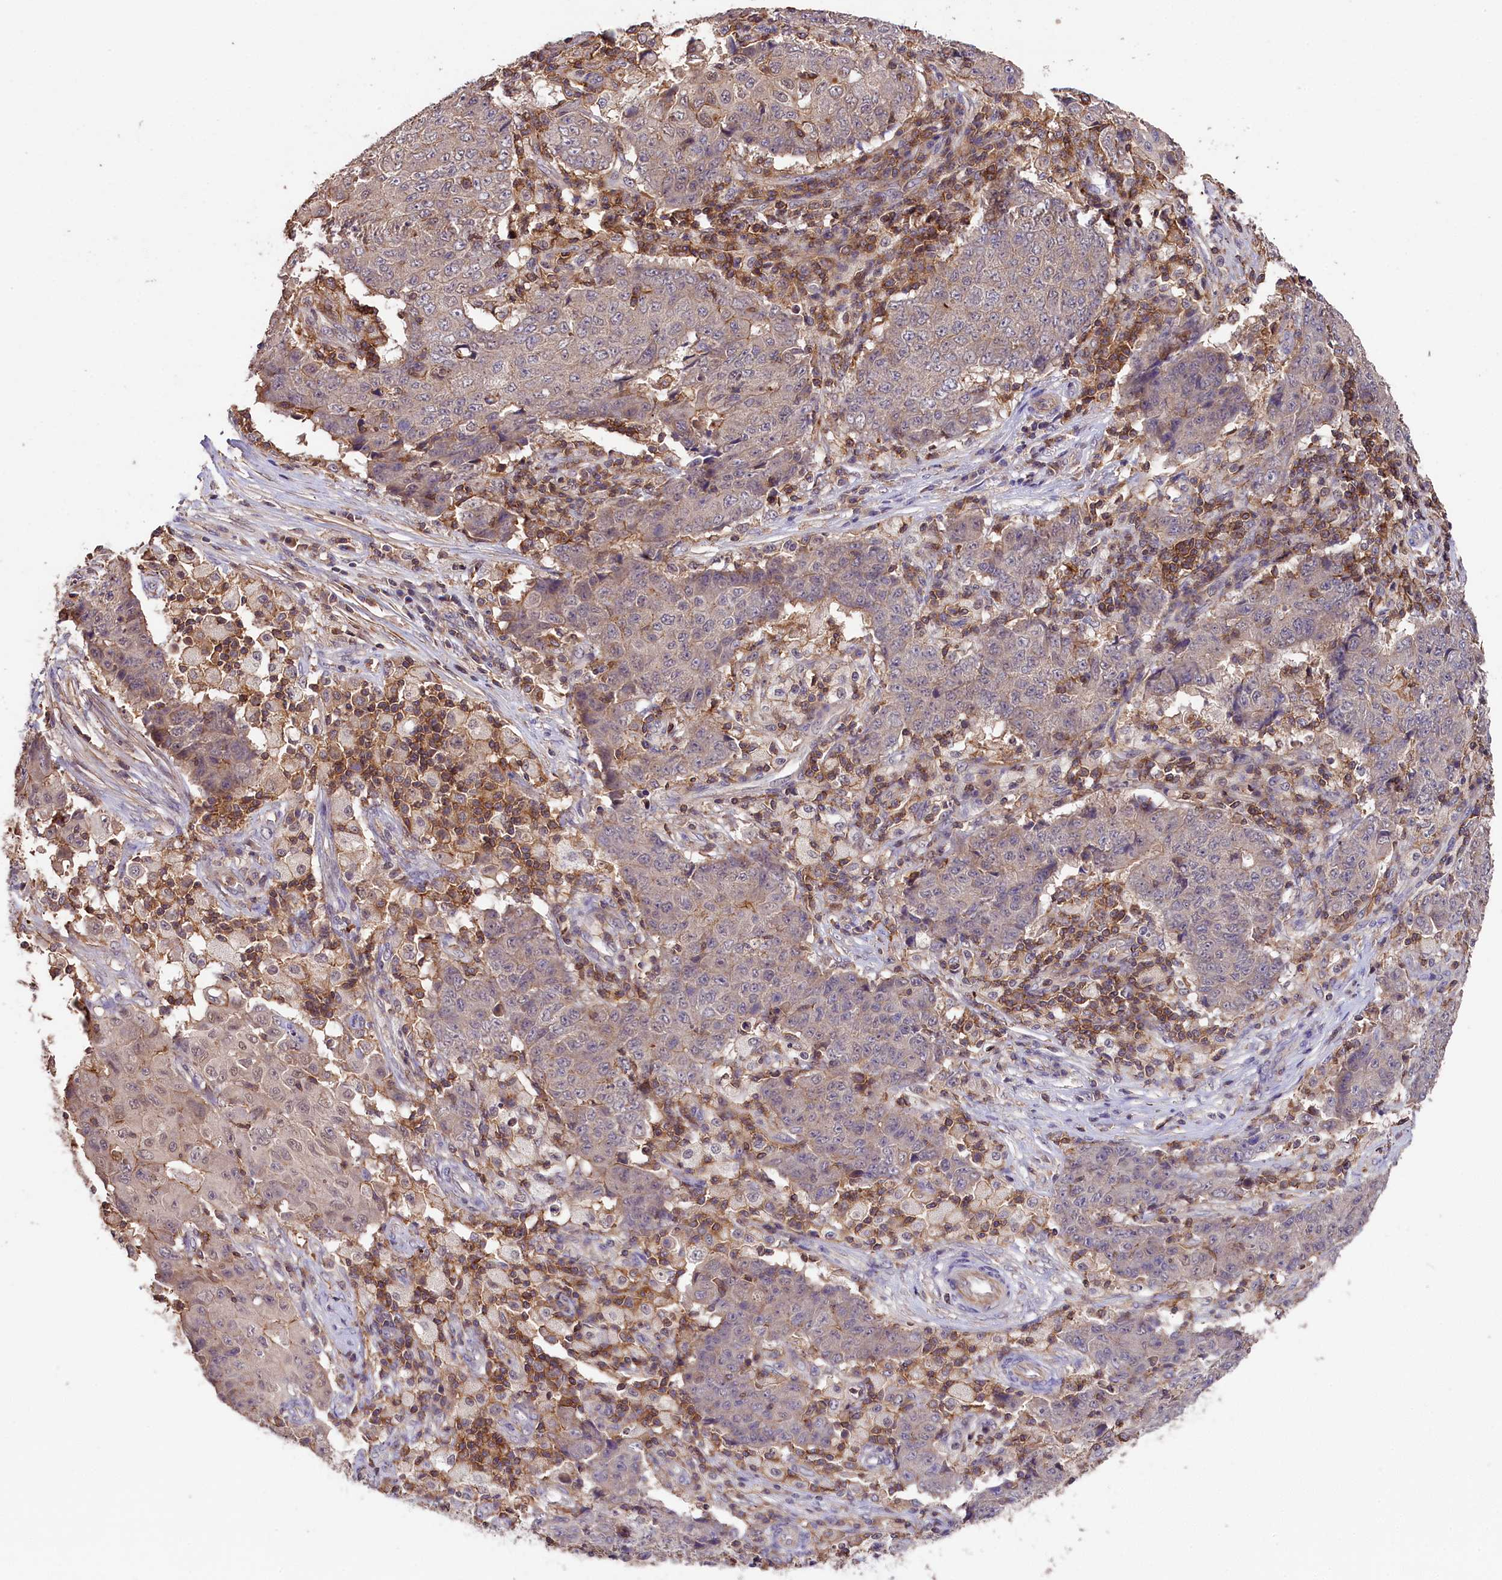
{"staining": {"intensity": "weak", "quantity": "25%-75%", "location": "cytoplasmic/membranous"}, "tissue": "ovarian cancer", "cell_type": "Tumor cells", "image_type": "cancer", "snomed": [{"axis": "morphology", "description": "Carcinoma, endometroid"}, {"axis": "topography", "description": "Ovary"}], "caption": "Weak cytoplasmic/membranous positivity for a protein is appreciated in about 25%-75% of tumor cells of ovarian cancer (endometroid carcinoma) using immunohistochemistry (IHC).", "gene": "SKIDA1", "patient": {"sex": "female", "age": 42}}